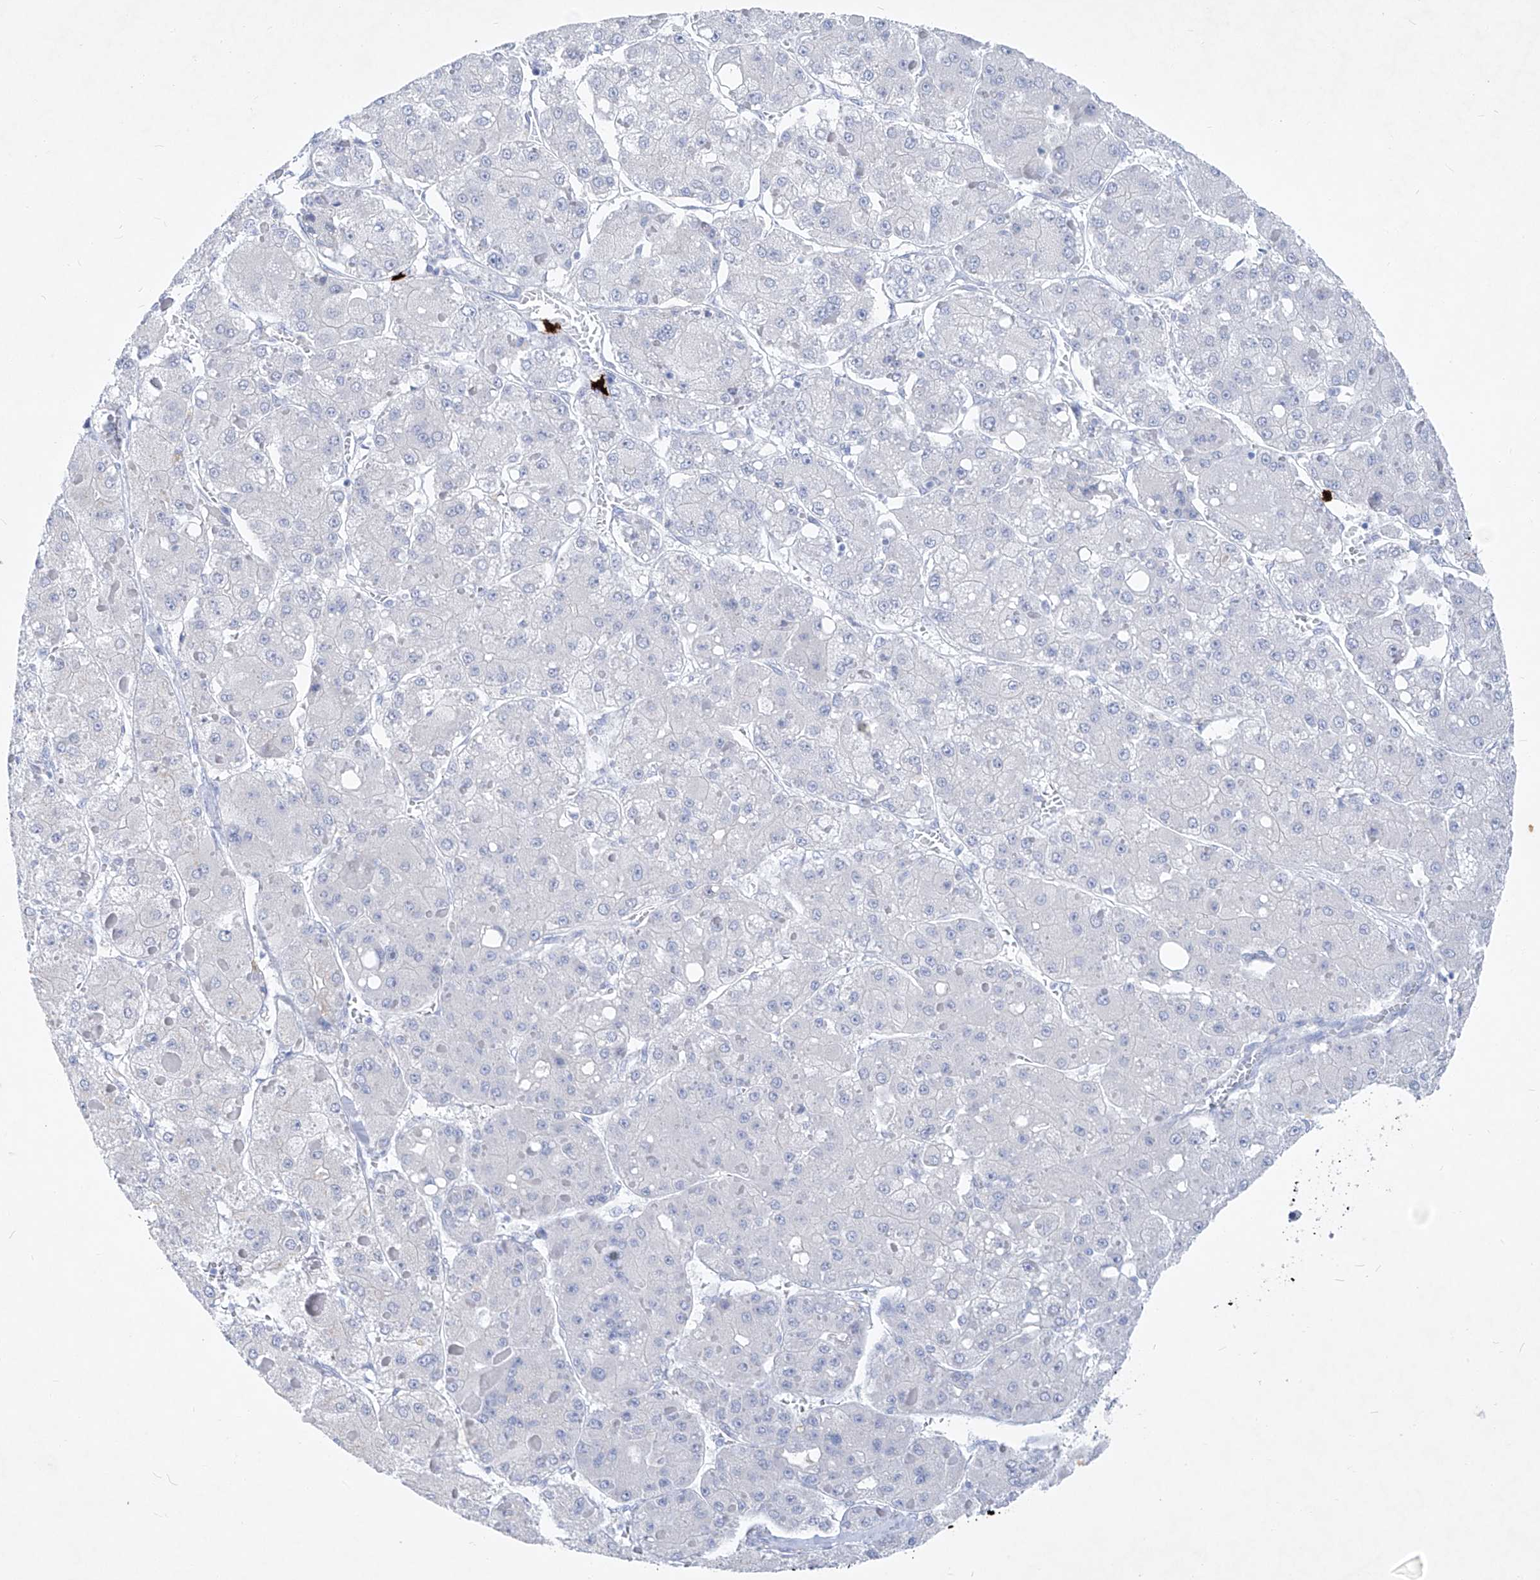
{"staining": {"intensity": "negative", "quantity": "none", "location": "none"}, "tissue": "liver cancer", "cell_type": "Tumor cells", "image_type": "cancer", "snomed": [{"axis": "morphology", "description": "Carcinoma, Hepatocellular, NOS"}, {"axis": "topography", "description": "Liver"}], "caption": "Human liver cancer stained for a protein using immunohistochemistry shows no staining in tumor cells.", "gene": "FRS3", "patient": {"sex": "female", "age": 73}}